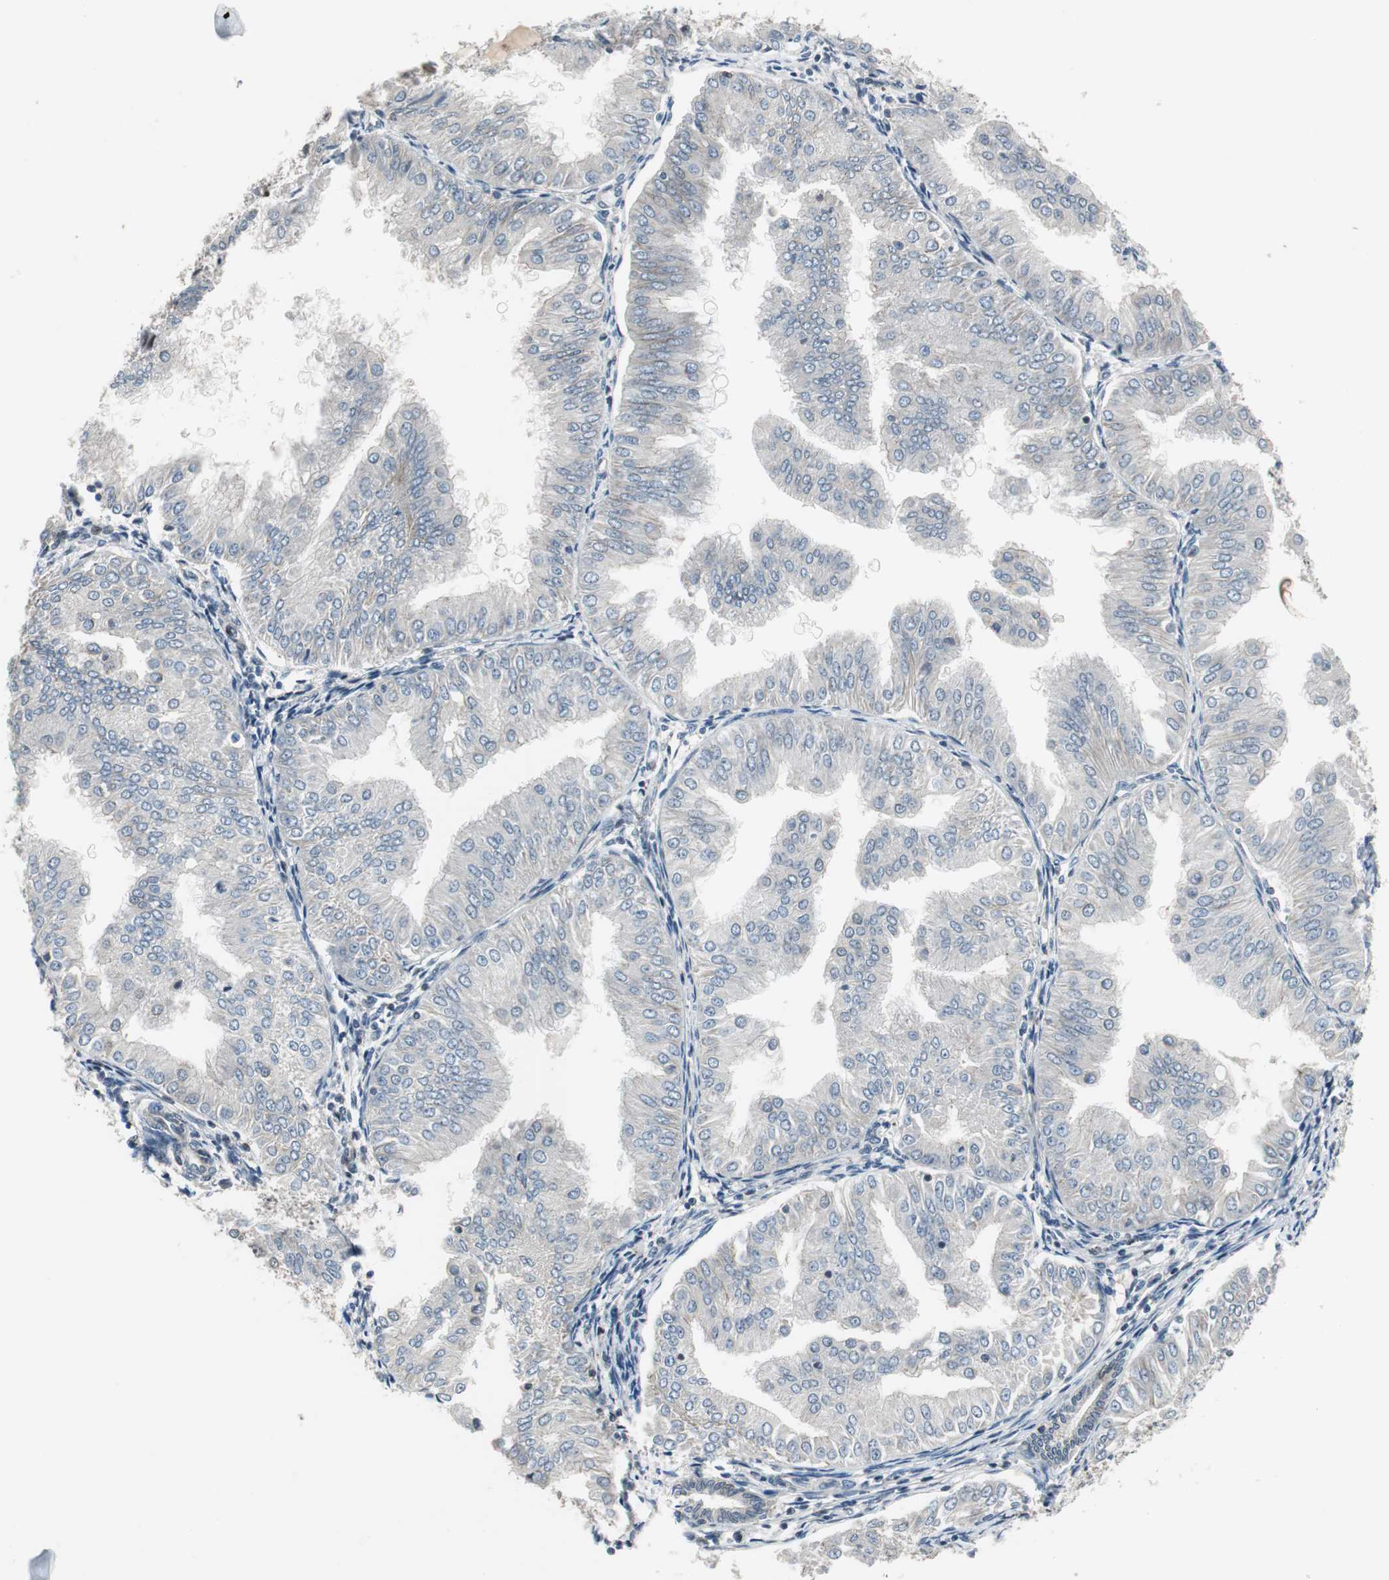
{"staining": {"intensity": "negative", "quantity": "none", "location": "none"}, "tissue": "endometrial cancer", "cell_type": "Tumor cells", "image_type": "cancer", "snomed": [{"axis": "morphology", "description": "Adenocarcinoma, NOS"}, {"axis": "topography", "description": "Endometrium"}], "caption": "There is no significant expression in tumor cells of endometrial cancer (adenocarcinoma). (Stains: DAB (3,3'-diaminobenzidine) immunohistochemistry (IHC) with hematoxylin counter stain, Microscopy: brightfield microscopy at high magnification).", "gene": "AJUBA", "patient": {"sex": "female", "age": 53}}